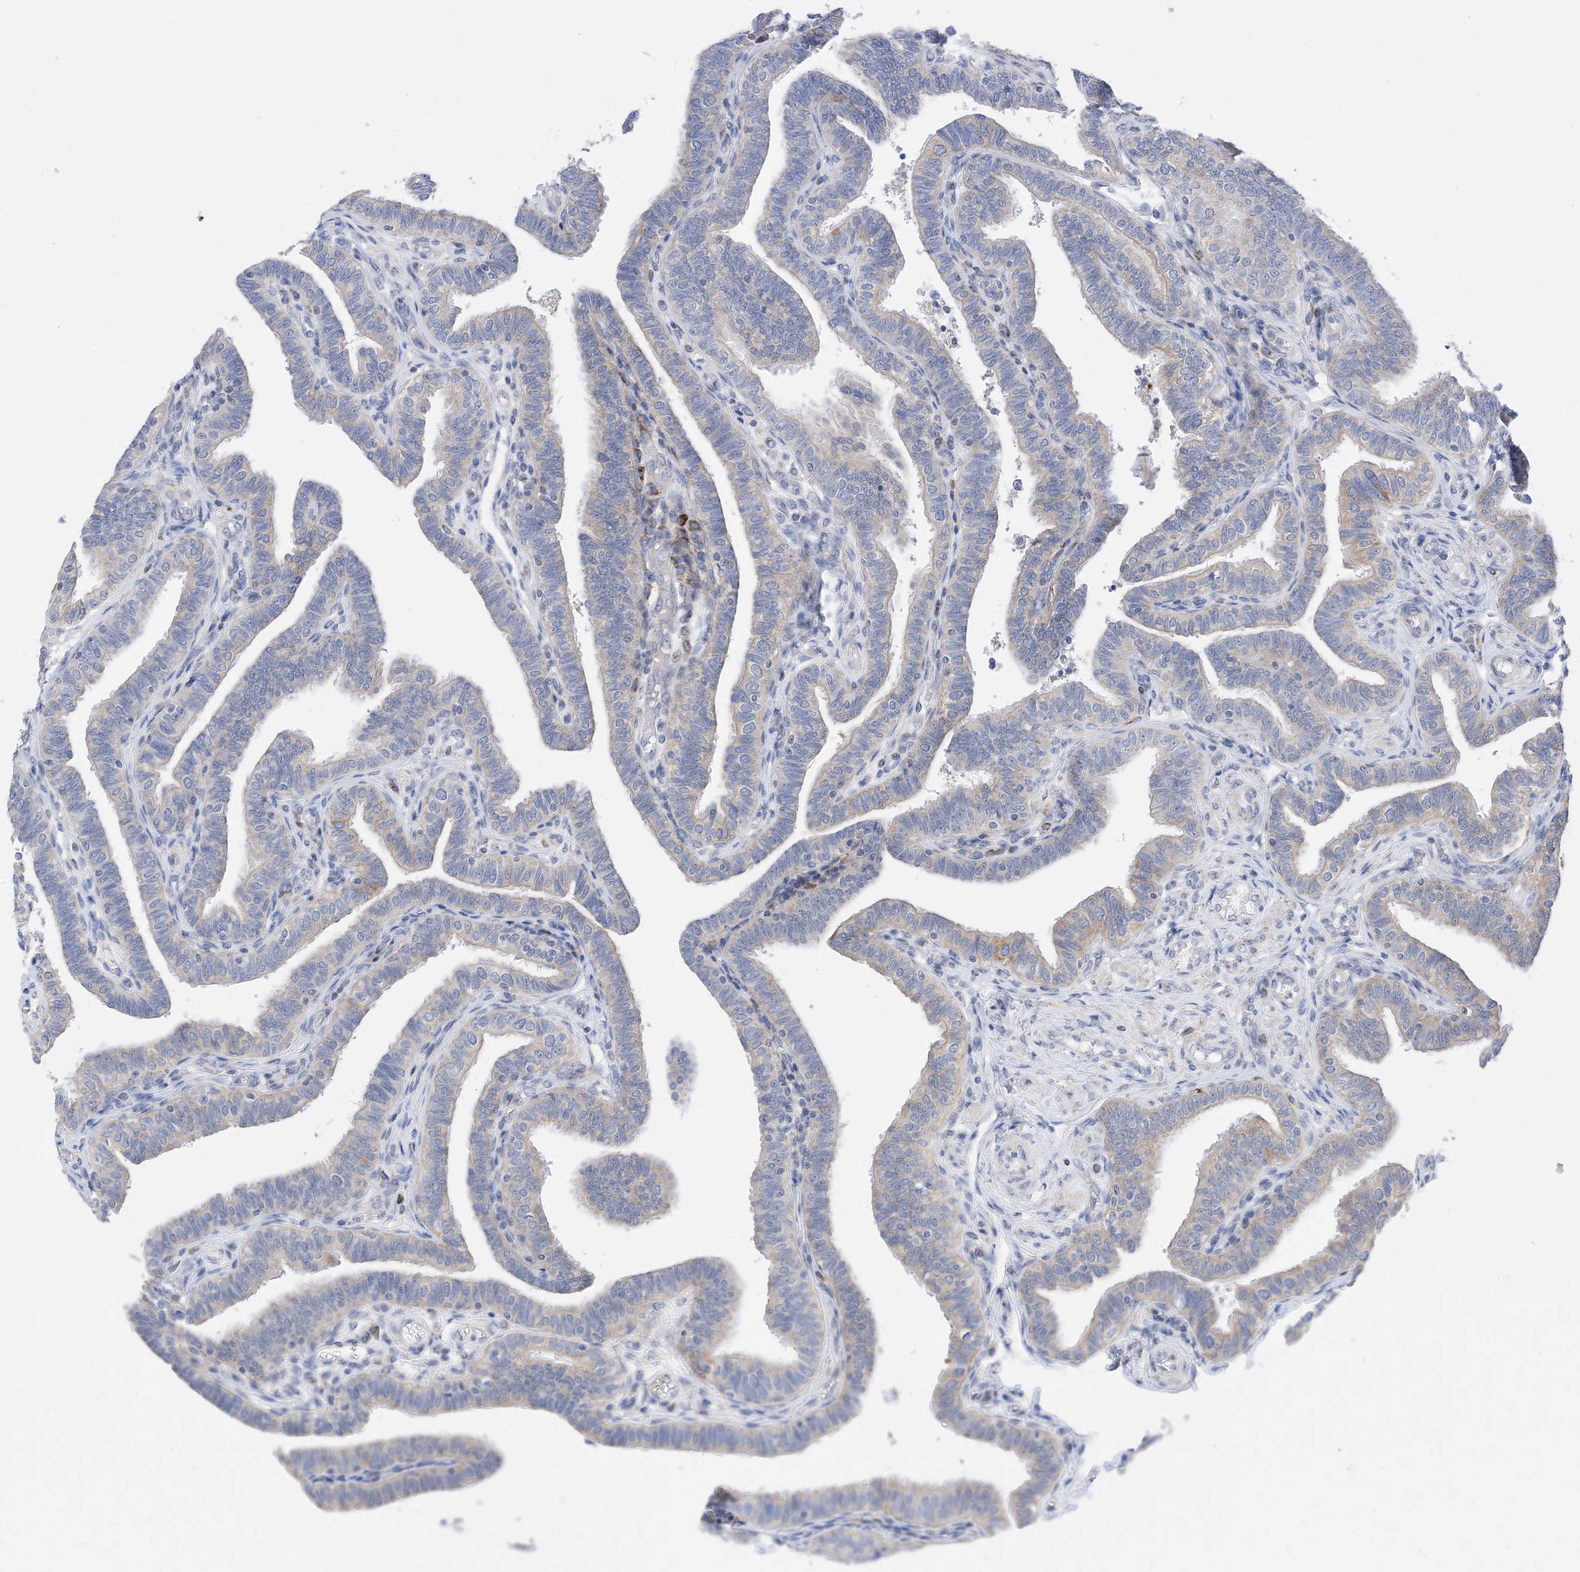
{"staining": {"intensity": "weak", "quantity": "25%-75%", "location": "cytoplasmic/membranous"}, "tissue": "fallopian tube", "cell_type": "Glandular cells", "image_type": "normal", "snomed": [{"axis": "morphology", "description": "Normal tissue, NOS"}, {"axis": "topography", "description": "Fallopian tube"}], "caption": "Benign fallopian tube was stained to show a protein in brown. There is low levels of weak cytoplasmic/membranous expression in about 25%-75% of glandular cells. (brown staining indicates protein expression, while blue staining denotes nuclei).", "gene": "PLK4", "patient": {"sex": "female", "age": 39}}